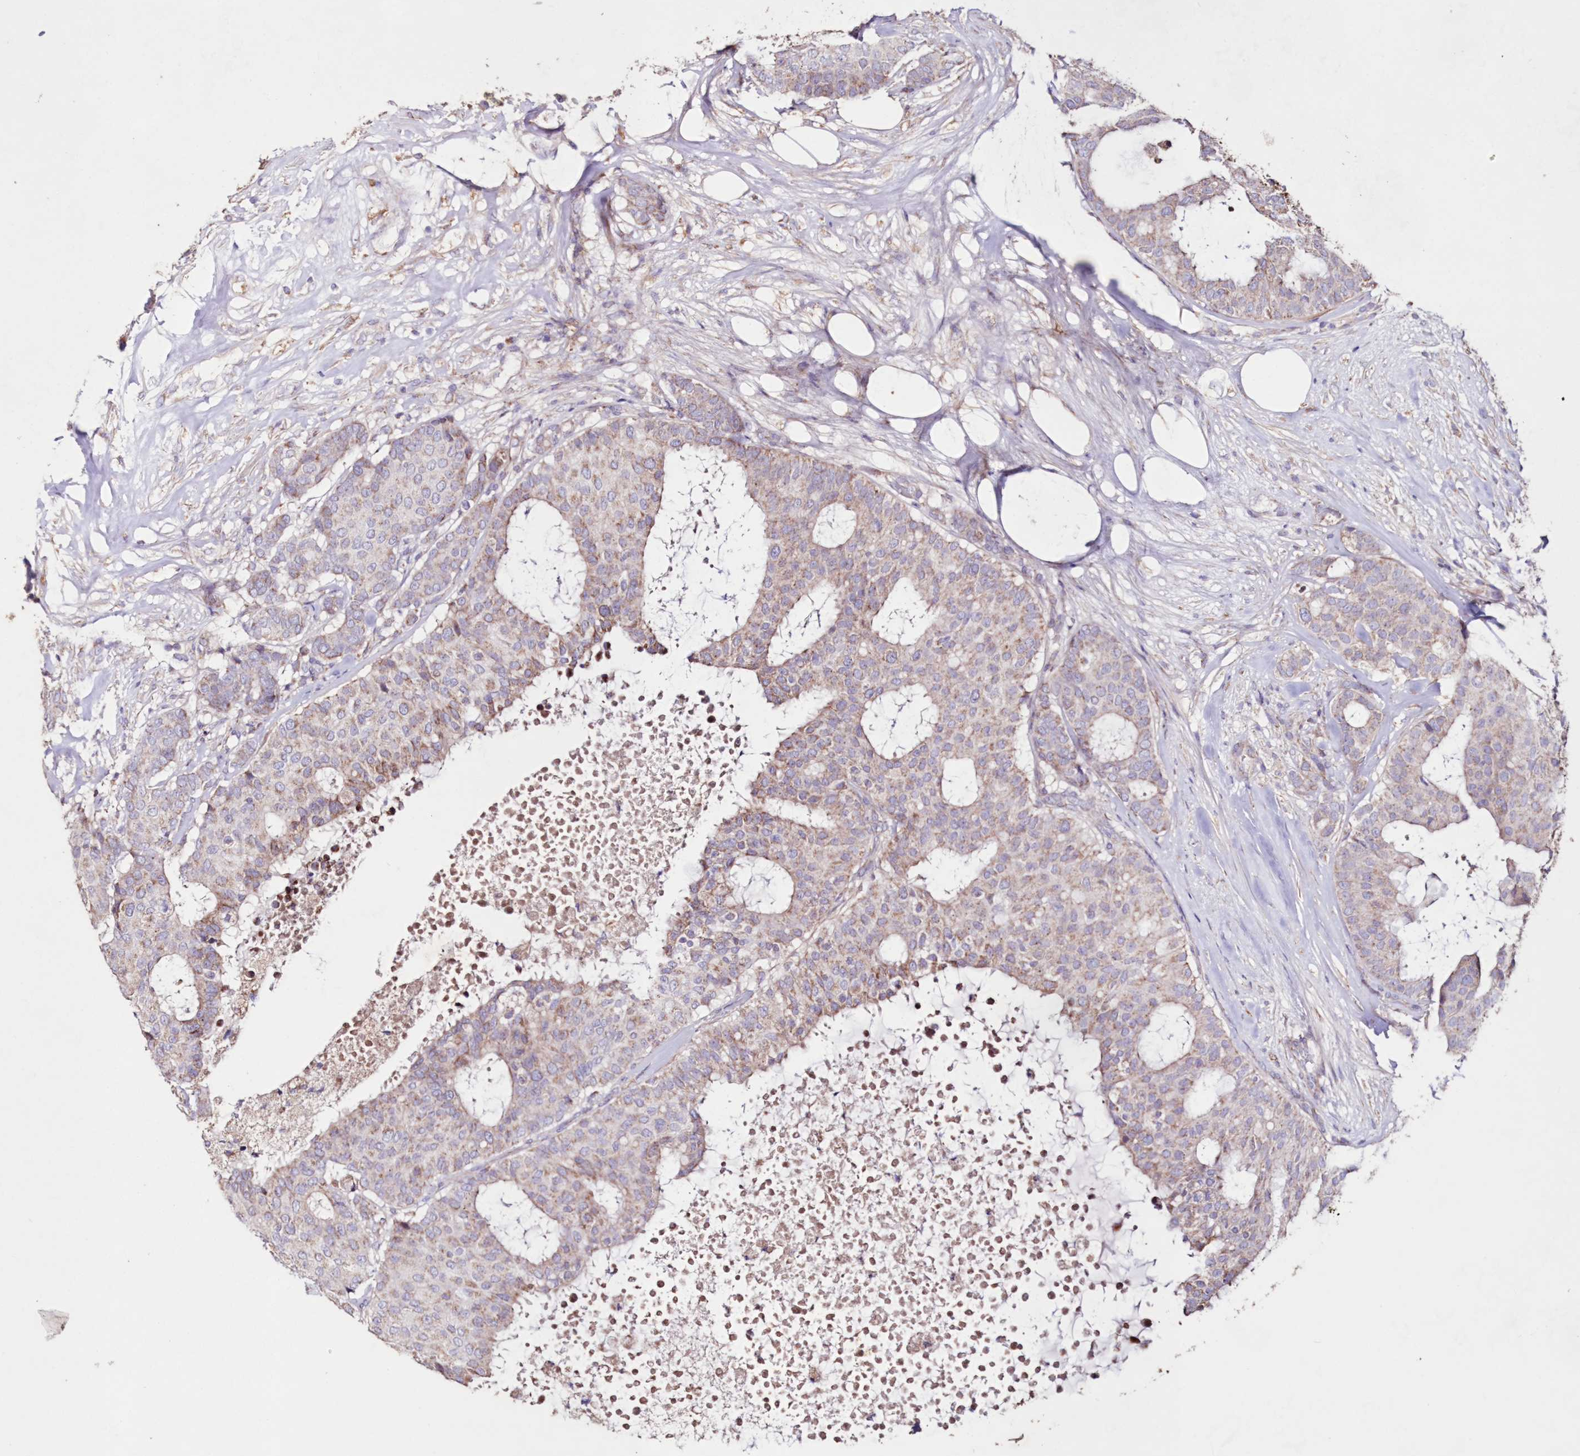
{"staining": {"intensity": "weak", "quantity": "25%-75%", "location": "cytoplasmic/membranous"}, "tissue": "breast cancer", "cell_type": "Tumor cells", "image_type": "cancer", "snomed": [{"axis": "morphology", "description": "Duct carcinoma"}, {"axis": "topography", "description": "Breast"}], "caption": "A brown stain labels weak cytoplasmic/membranous expression of a protein in human invasive ductal carcinoma (breast) tumor cells.", "gene": "HADHB", "patient": {"sex": "female", "age": 75}}